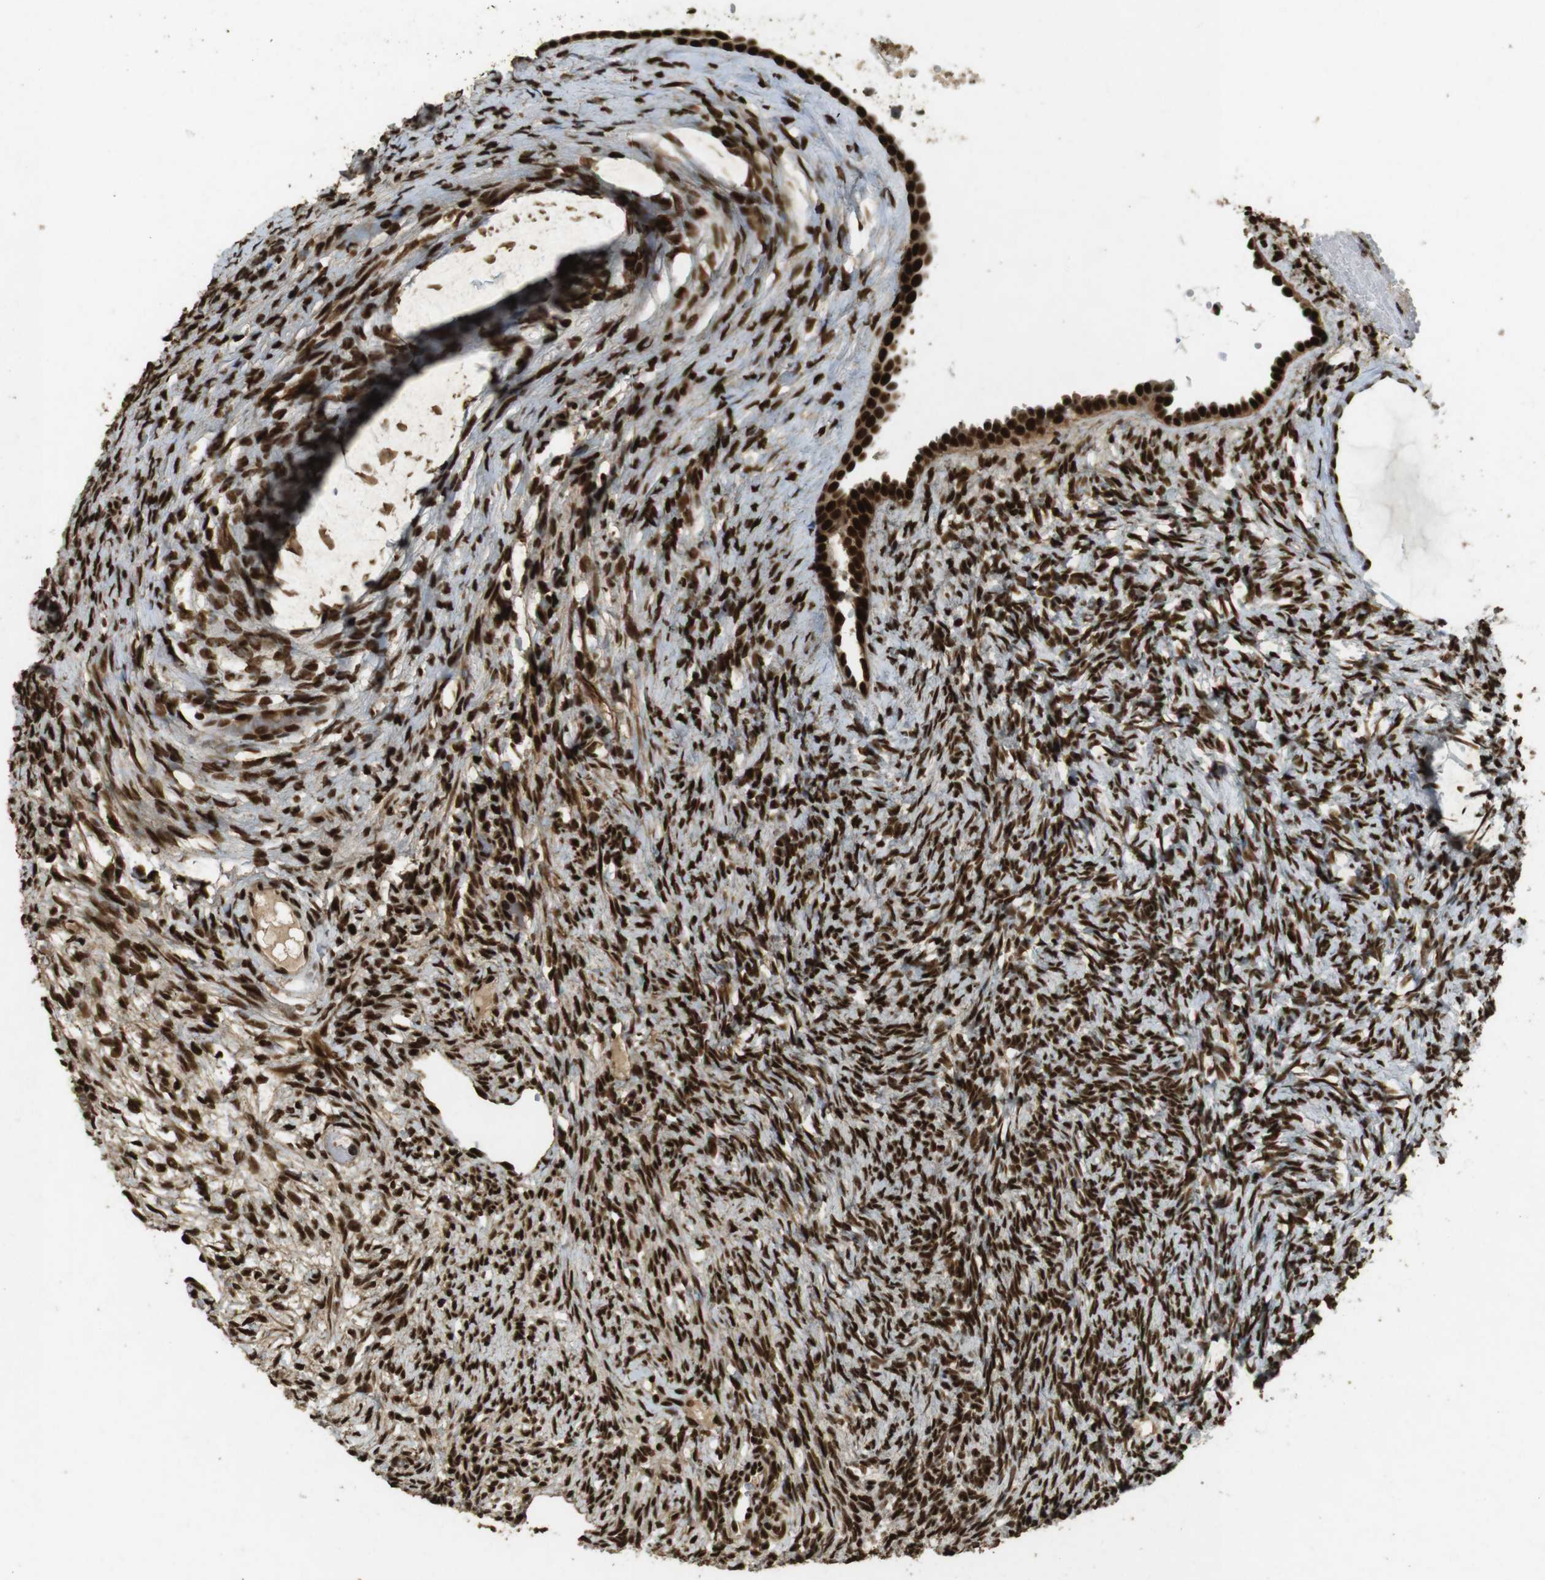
{"staining": {"intensity": "strong", "quantity": ">75%", "location": "cytoplasmic/membranous,nuclear"}, "tissue": "ovary", "cell_type": "Ovarian stroma cells", "image_type": "normal", "snomed": [{"axis": "morphology", "description": "Normal tissue, NOS"}, {"axis": "topography", "description": "Ovary"}], "caption": "IHC (DAB (3,3'-diaminobenzidine)) staining of benign ovary demonstrates strong cytoplasmic/membranous,nuclear protein positivity in about >75% of ovarian stroma cells.", "gene": "GATA4", "patient": {"sex": "female", "age": 33}}